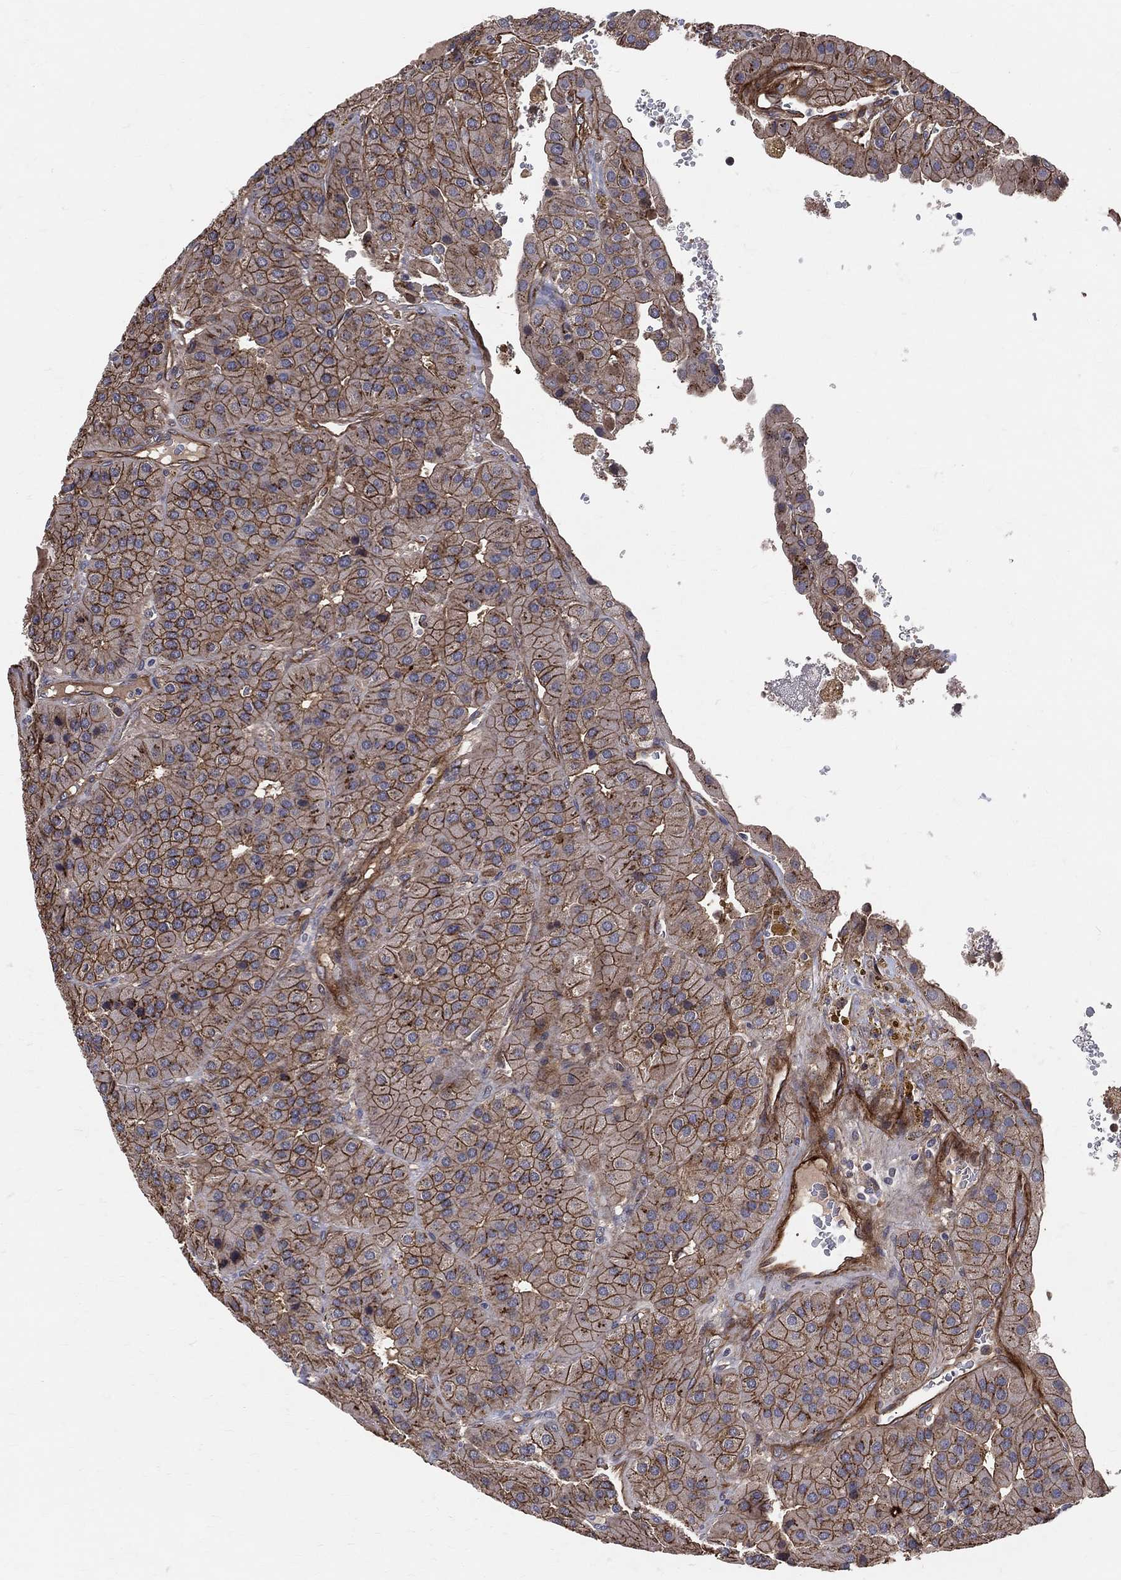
{"staining": {"intensity": "strong", "quantity": ">75%", "location": "cytoplasmic/membranous"}, "tissue": "parathyroid gland", "cell_type": "Glandular cells", "image_type": "normal", "snomed": [{"axis": "morphology", "description": "Normal tissue, NOS"}, {"axis": "morphology", "description": "Adenoma, NOS"}, {"axis": "topography", "description": "Parathyroid gland"}], "caption": "IHC micrograph of unremarkable parathyroid gland: human parathyroid gland stained using immunohistochemistry (IHC) shows high levels of strong protein expression localized specifically in the cytoplasmic/membranous of glandular cells, appearing as a cytoplasmic/membranous brown color.", "gene": "ENTPD1", "patient": {"sex": "female", "age": 86}}